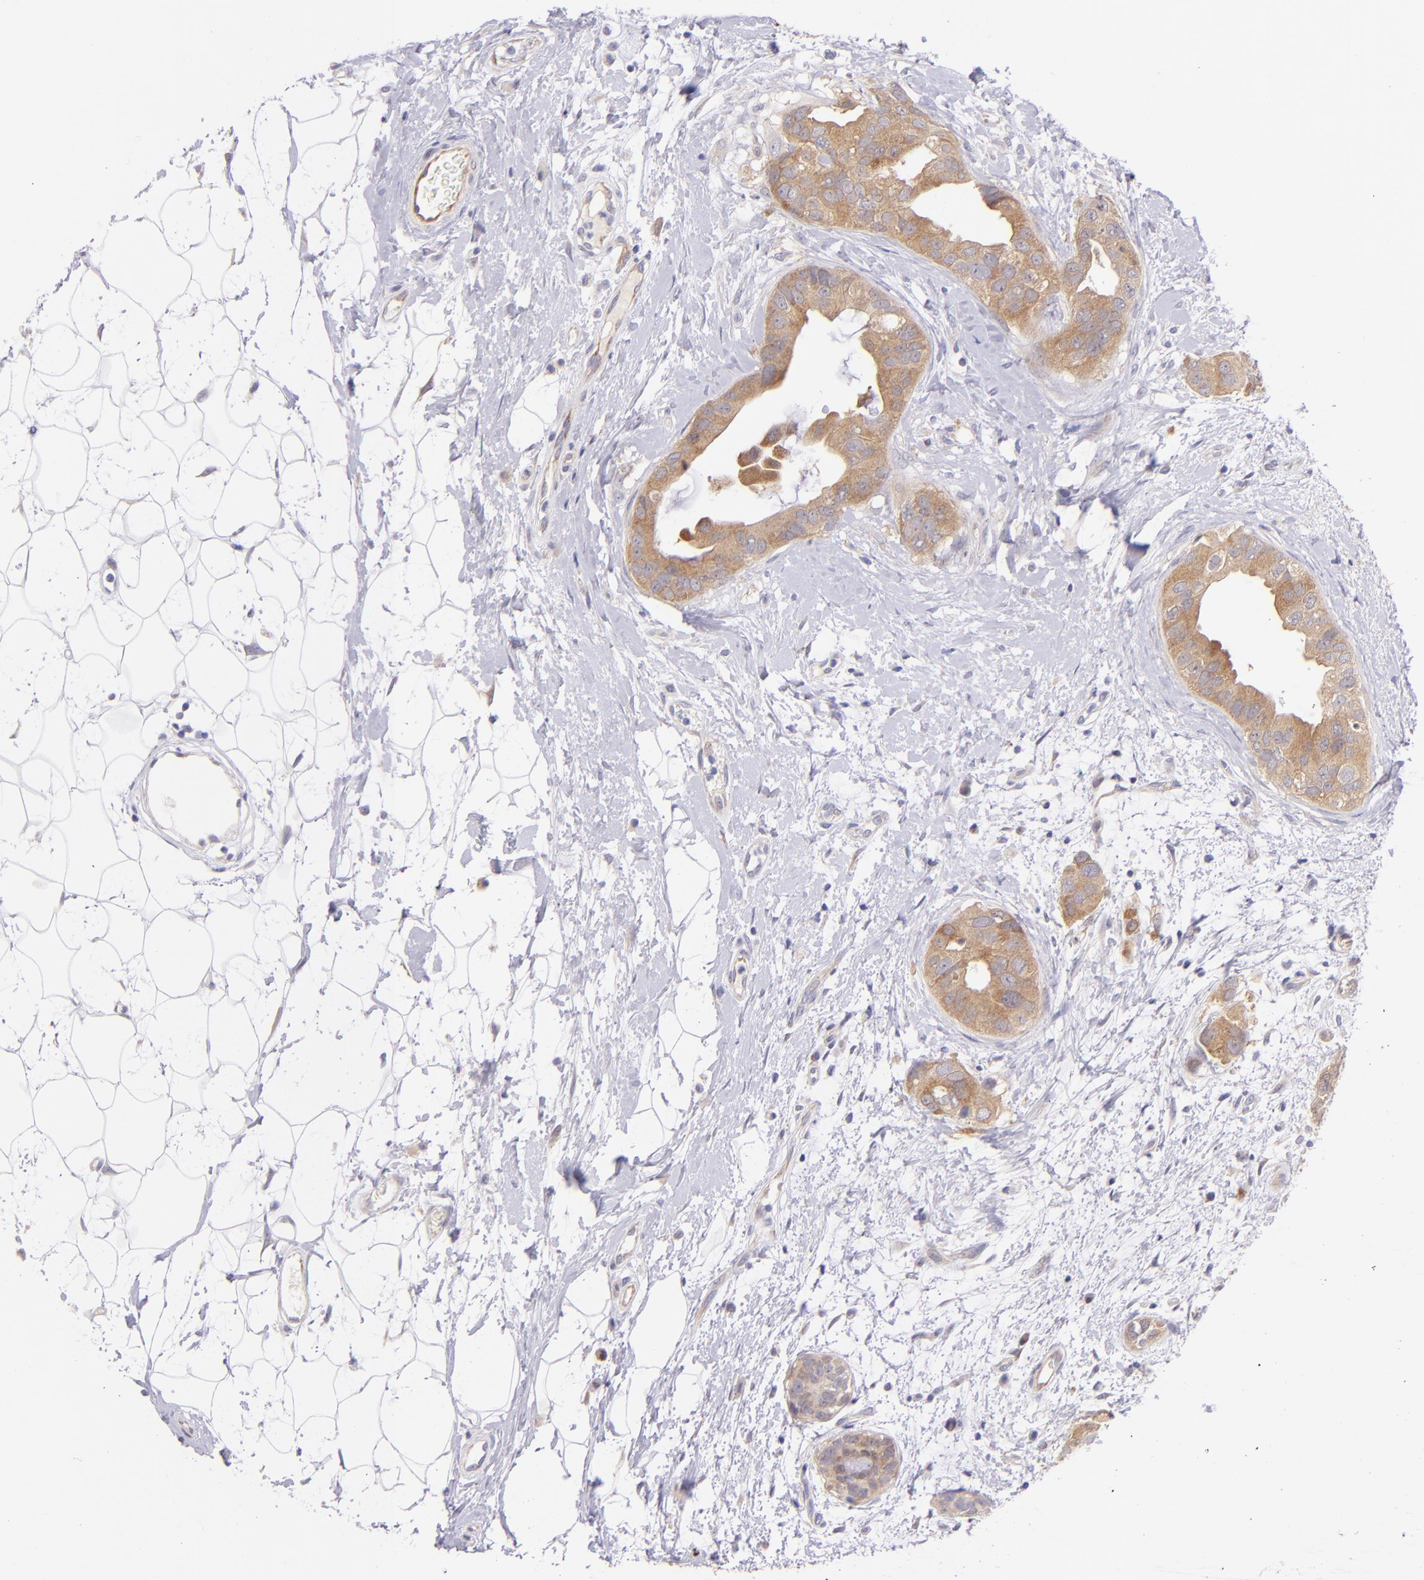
{"staining": {"intensity": "moderate", "quantity": ">75%", "location": "cytoplasmic/membranous"}, "tissue": "breast cancer", "cell_type": "Tumor cells", "image_type": "cancer", "snomed": [{"axis": "morphology", "description": "Duct carcinoma"}, {"axis": "topography", "description": "Breast"}], "caption": "Human breast infiltrating ductal carcinoma stained with a protein marker exhibits moderate staining in tumor cells.", "gene": "SH2D4A", "patient": {"sex": "female", "age": 40}}